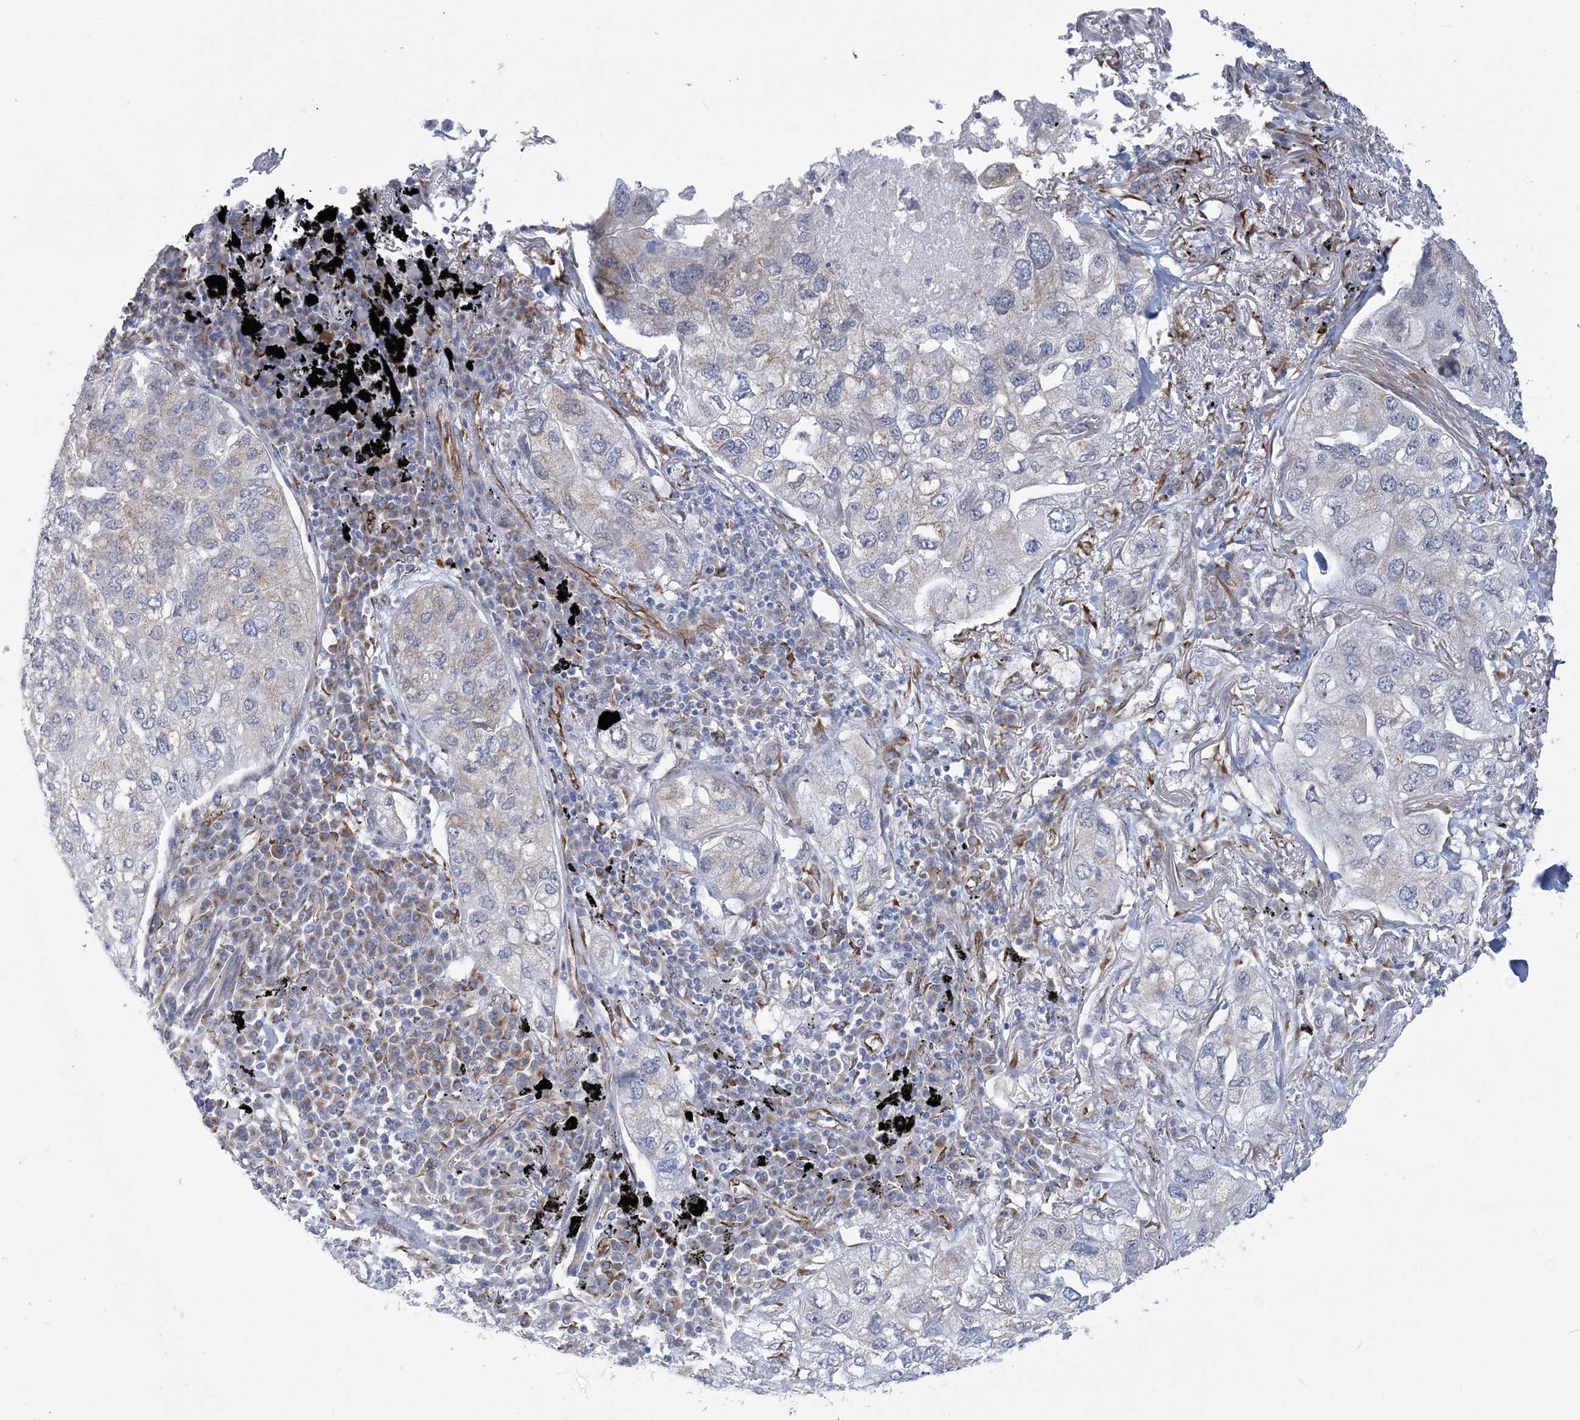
{"staining": {"intensity": "negative", "quantity": "none", "location": "none"}, "tissue": "lung cancer", "cell_type": "Tumor cells", "image_type": "cancer", "snomed": [{"axis": "morphology", "description": "Adenocarcinoma, NOS"}, {"axis": "topography", "description": "Lung"}], "caption": "Immunohistochemistry (IHC) photomicrograph of neoplastic tissue: lung adenocarcinoma stained with DAB (3,3'-diaminobenzidine) exhibits no significant protein expression in tumor cells. (DAB (3,3'-diaminobenzidine) immunohistochemistry (IHC) with hematoxylin counter stain).", "gene": "PLEKHG4B", "patient": {"sex": "male", "age": 65}}